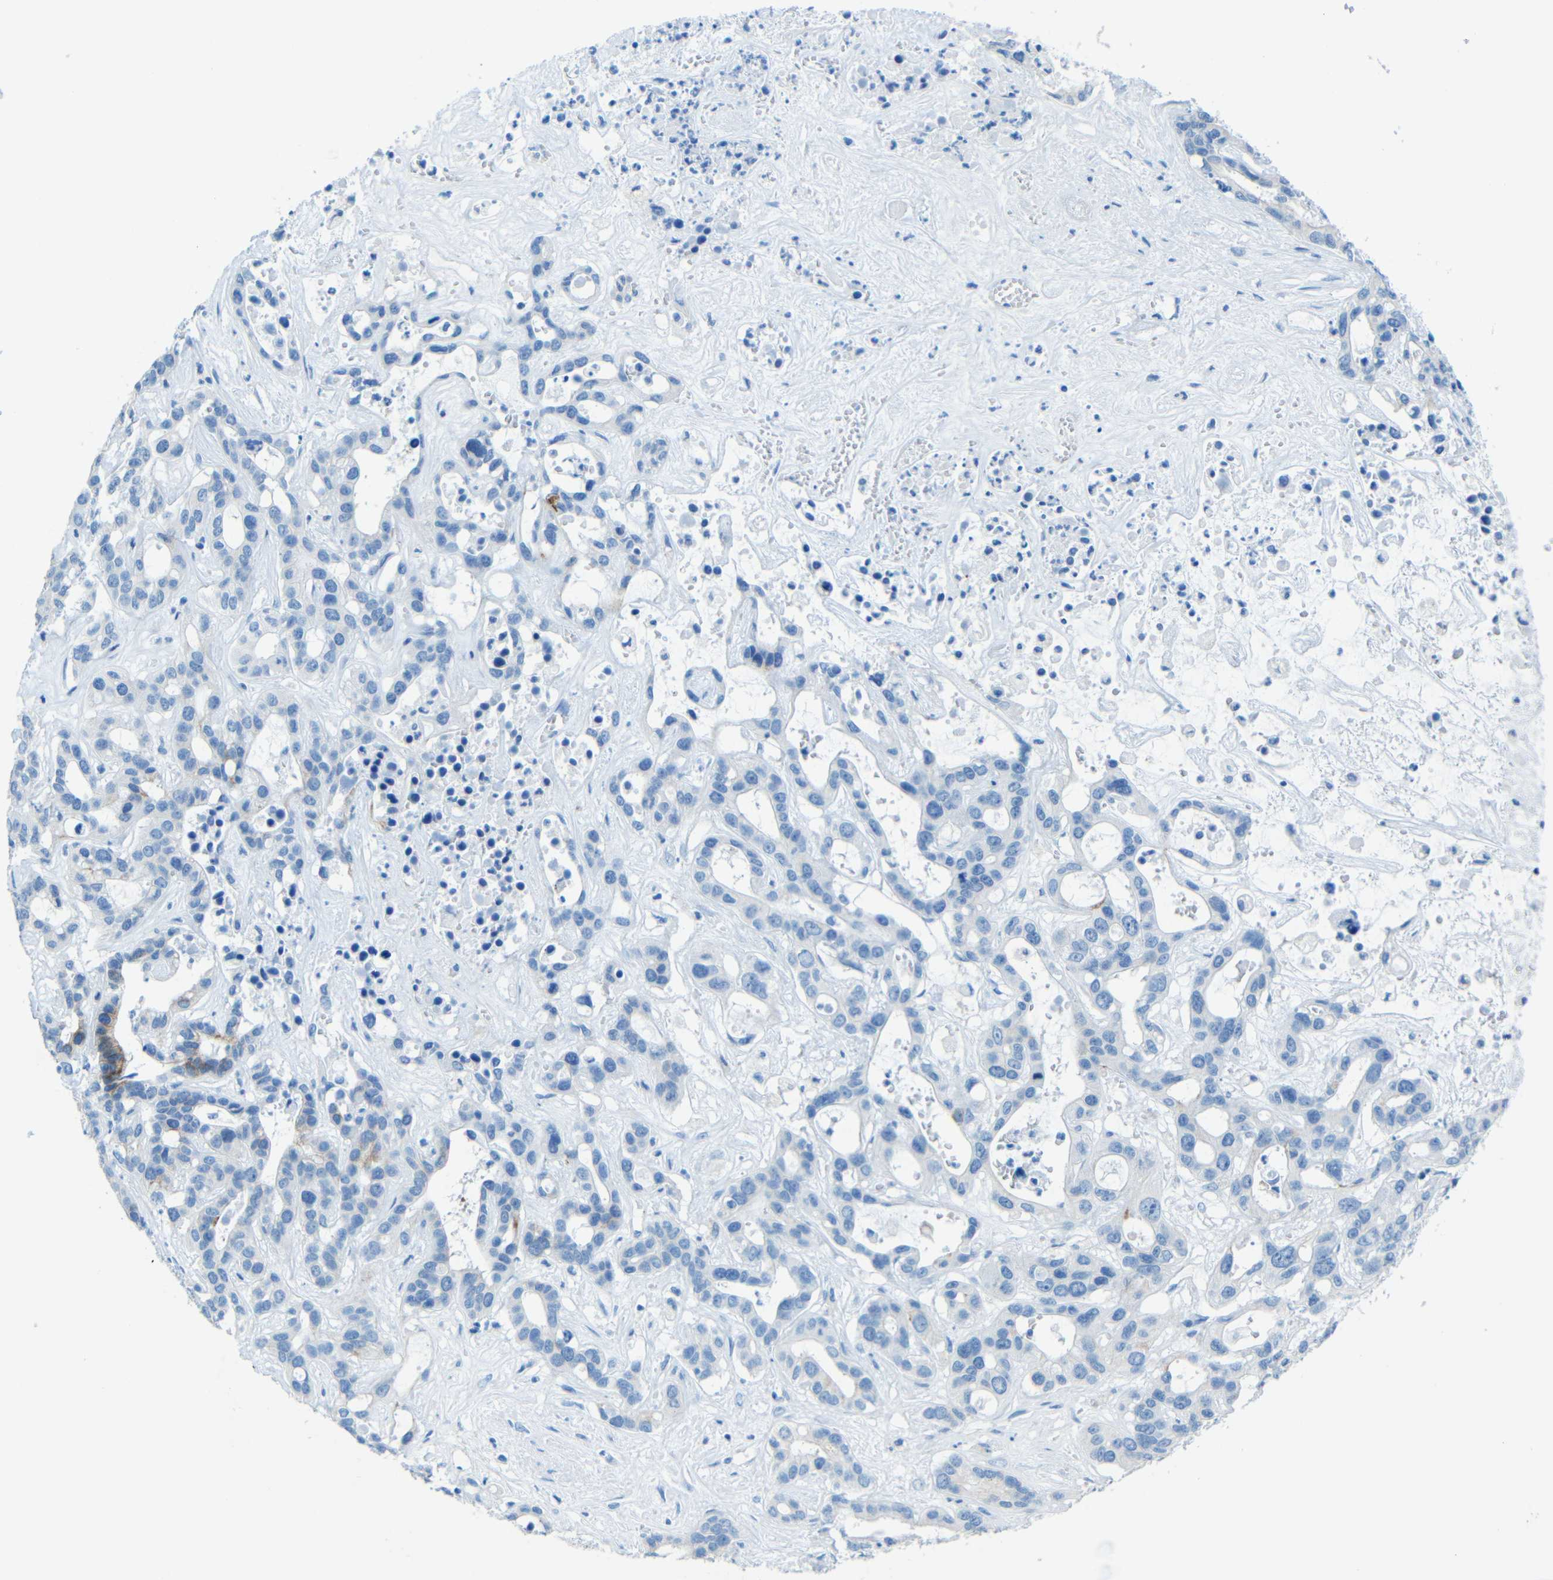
{"staining": {"intensity": "weak", "quantity": "<25%", "location": "cytoplasmic/membranous"}, "tissue": "liver cancer", "cell_type": "Tumor cells", "image_type": "cancer", "snomed": [{"axis": "morphology", "description": "Cholangiocarcinoma"}, {"axis": "topography", "description": "Liver"}], "caption": "Immunohistochemical staining of human liver cancer (cholangiocarcinoma) reveals no significant staining in tumor cells. The staining was performed using DAB (3,3'-diaminobenzidine) to visualize the protein expression in brown, while the nuclei were stained in blue with hematoxylin (Magnification: 20x).", "gene": "TUBB4B", "patient": {"sex": "female", "age": 65}}